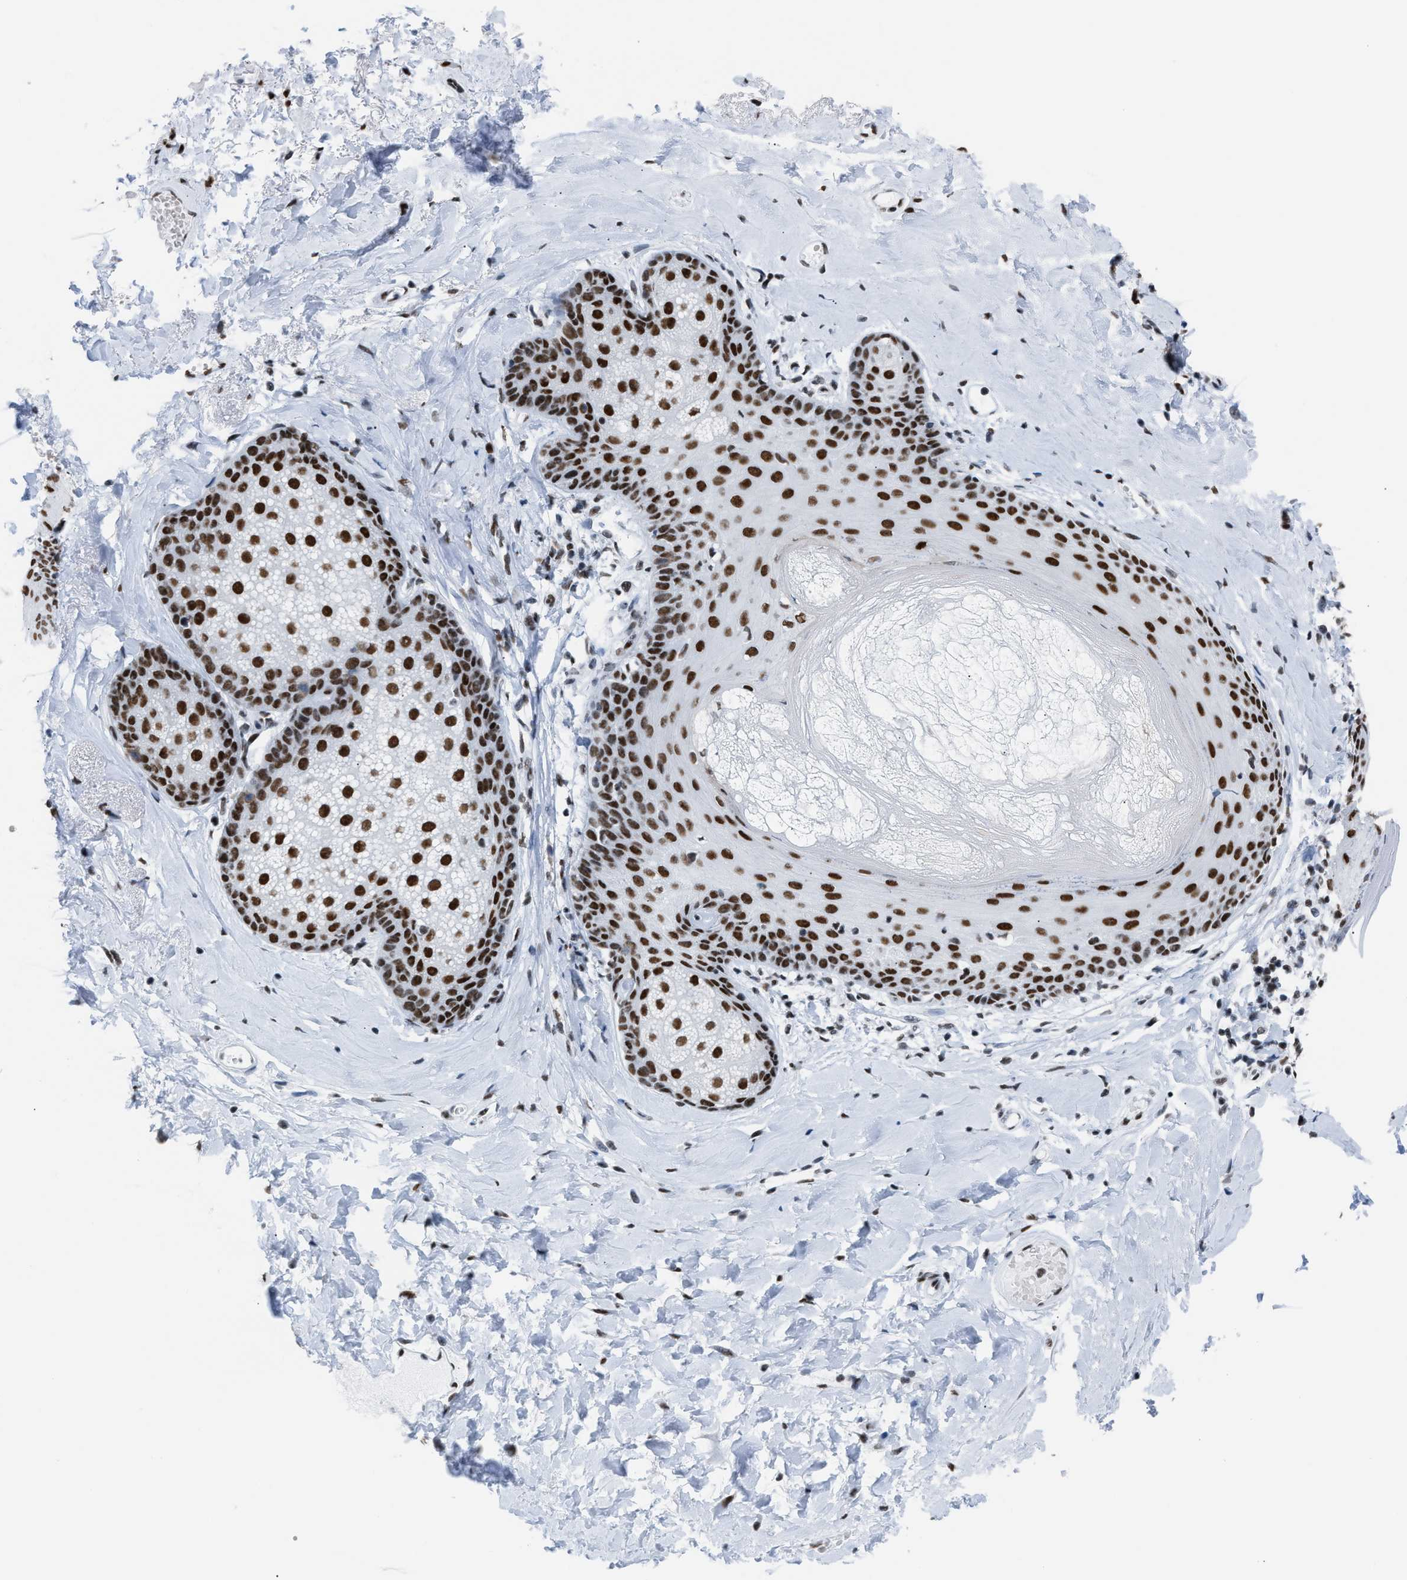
{"staining": {"intensity": "strong", "quantity": ">75%", "location": "nuclear"}, "tissue": "skin", "cell_type": "Epidermal cells", "image_type": "normal", "snomed": [{"axis": "morphology", "description": "Normal tissue, NOS"}, {"axis": "topography", "description": "Anal"}], "caption": "Epidermal cells display high levels of strong nuclear expression in about >75% of cells in normal human skin.", "gene": "CCAR2", "patient": {"sex": "male", "age": 69}}